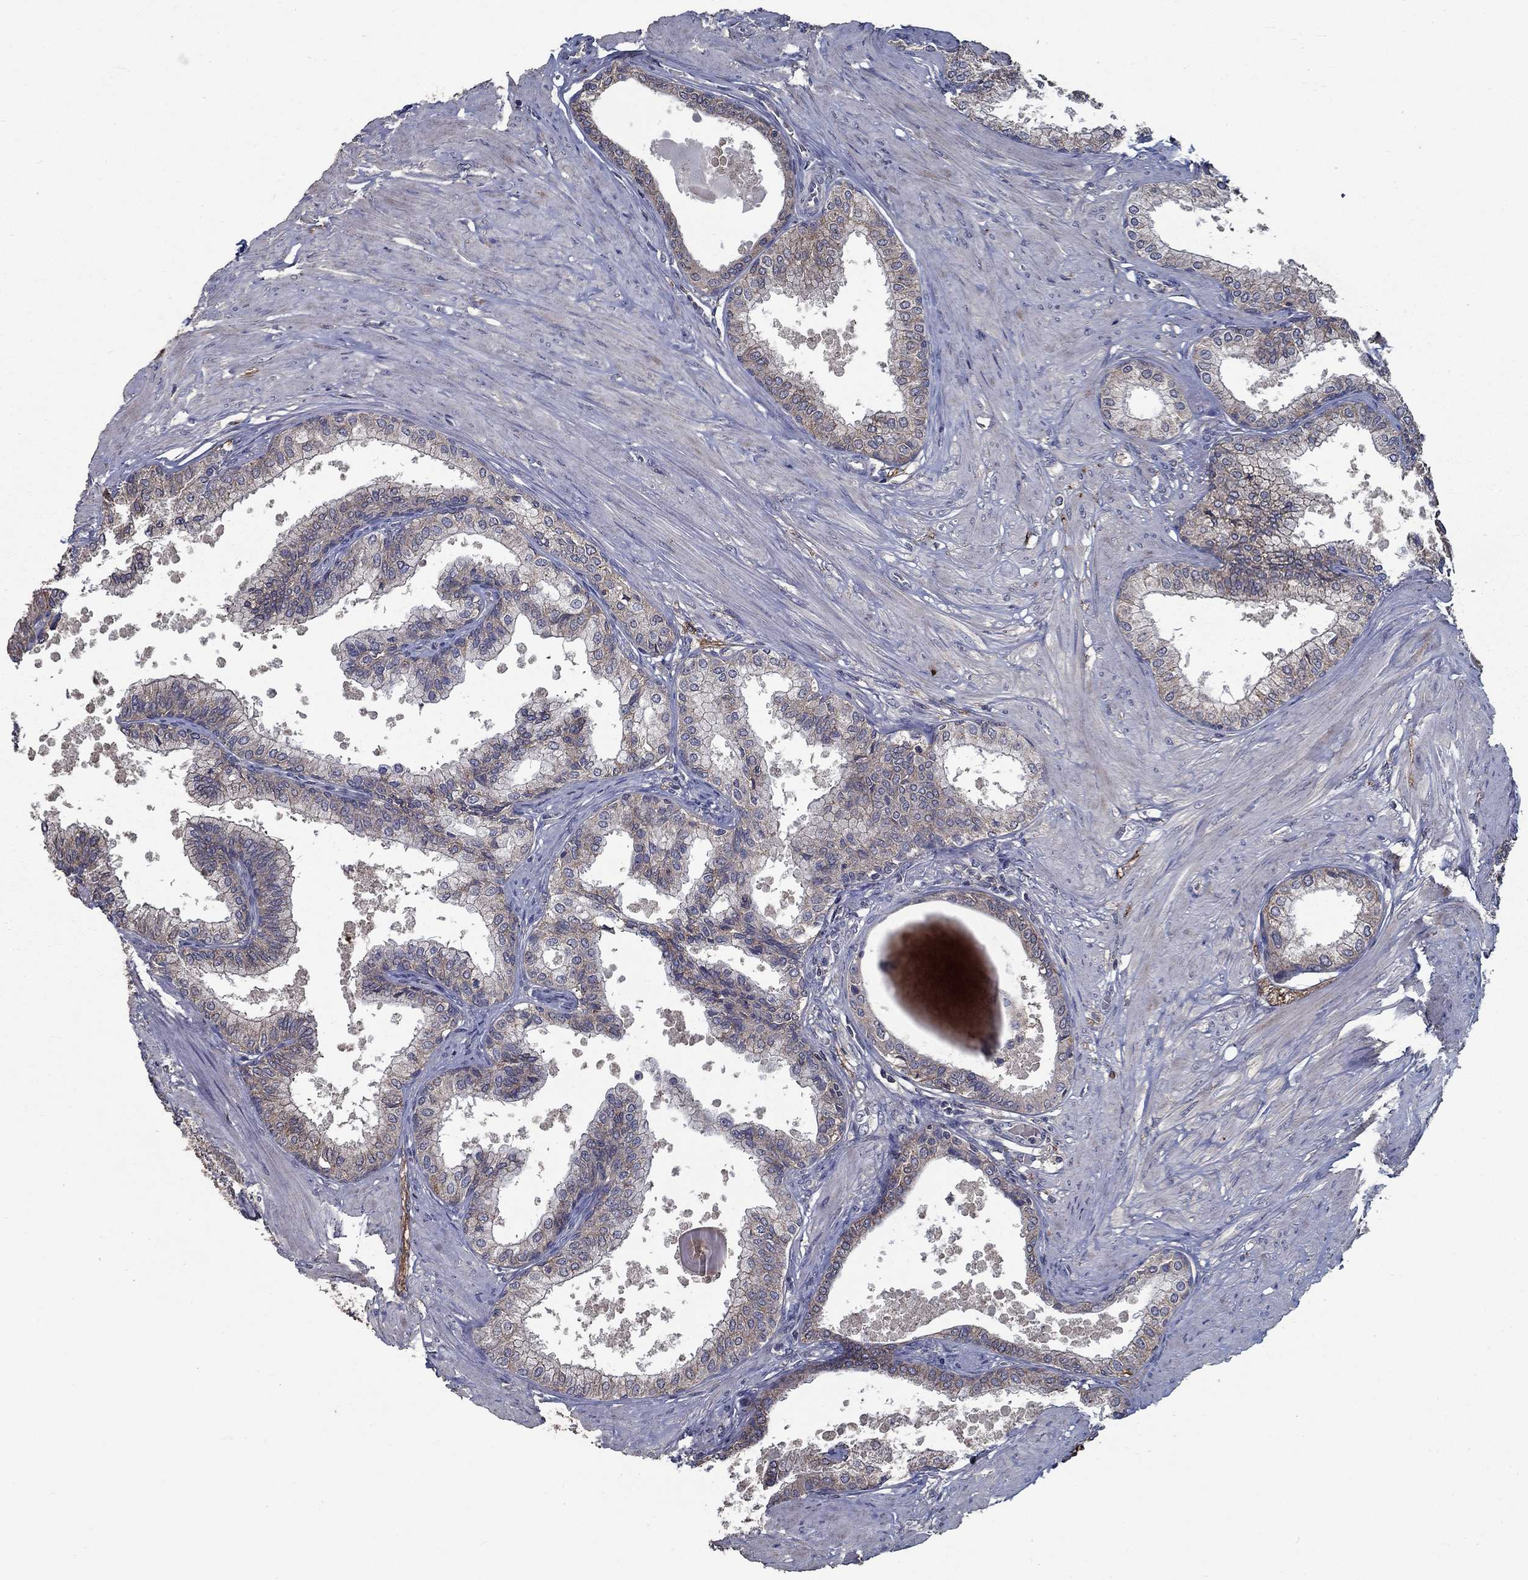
{"staining": {"intensity": "weak", "quantity": "<25%", "location": "cytoplasmic/membranous"}, "tissue": "prostate", "cell_type": "Glandular cells", "image_type": "normal", "snomed": [{"axis": "morphology", "description": "Normal tissue, NOS"}, {"axis": "topography", "description": "Prostate"}], "caption": "Micrograph shows no protein expression in glandular cells of benign prostate.", "gene": "SLC44A1", "patient": {"sex": "male", "age": 63}}